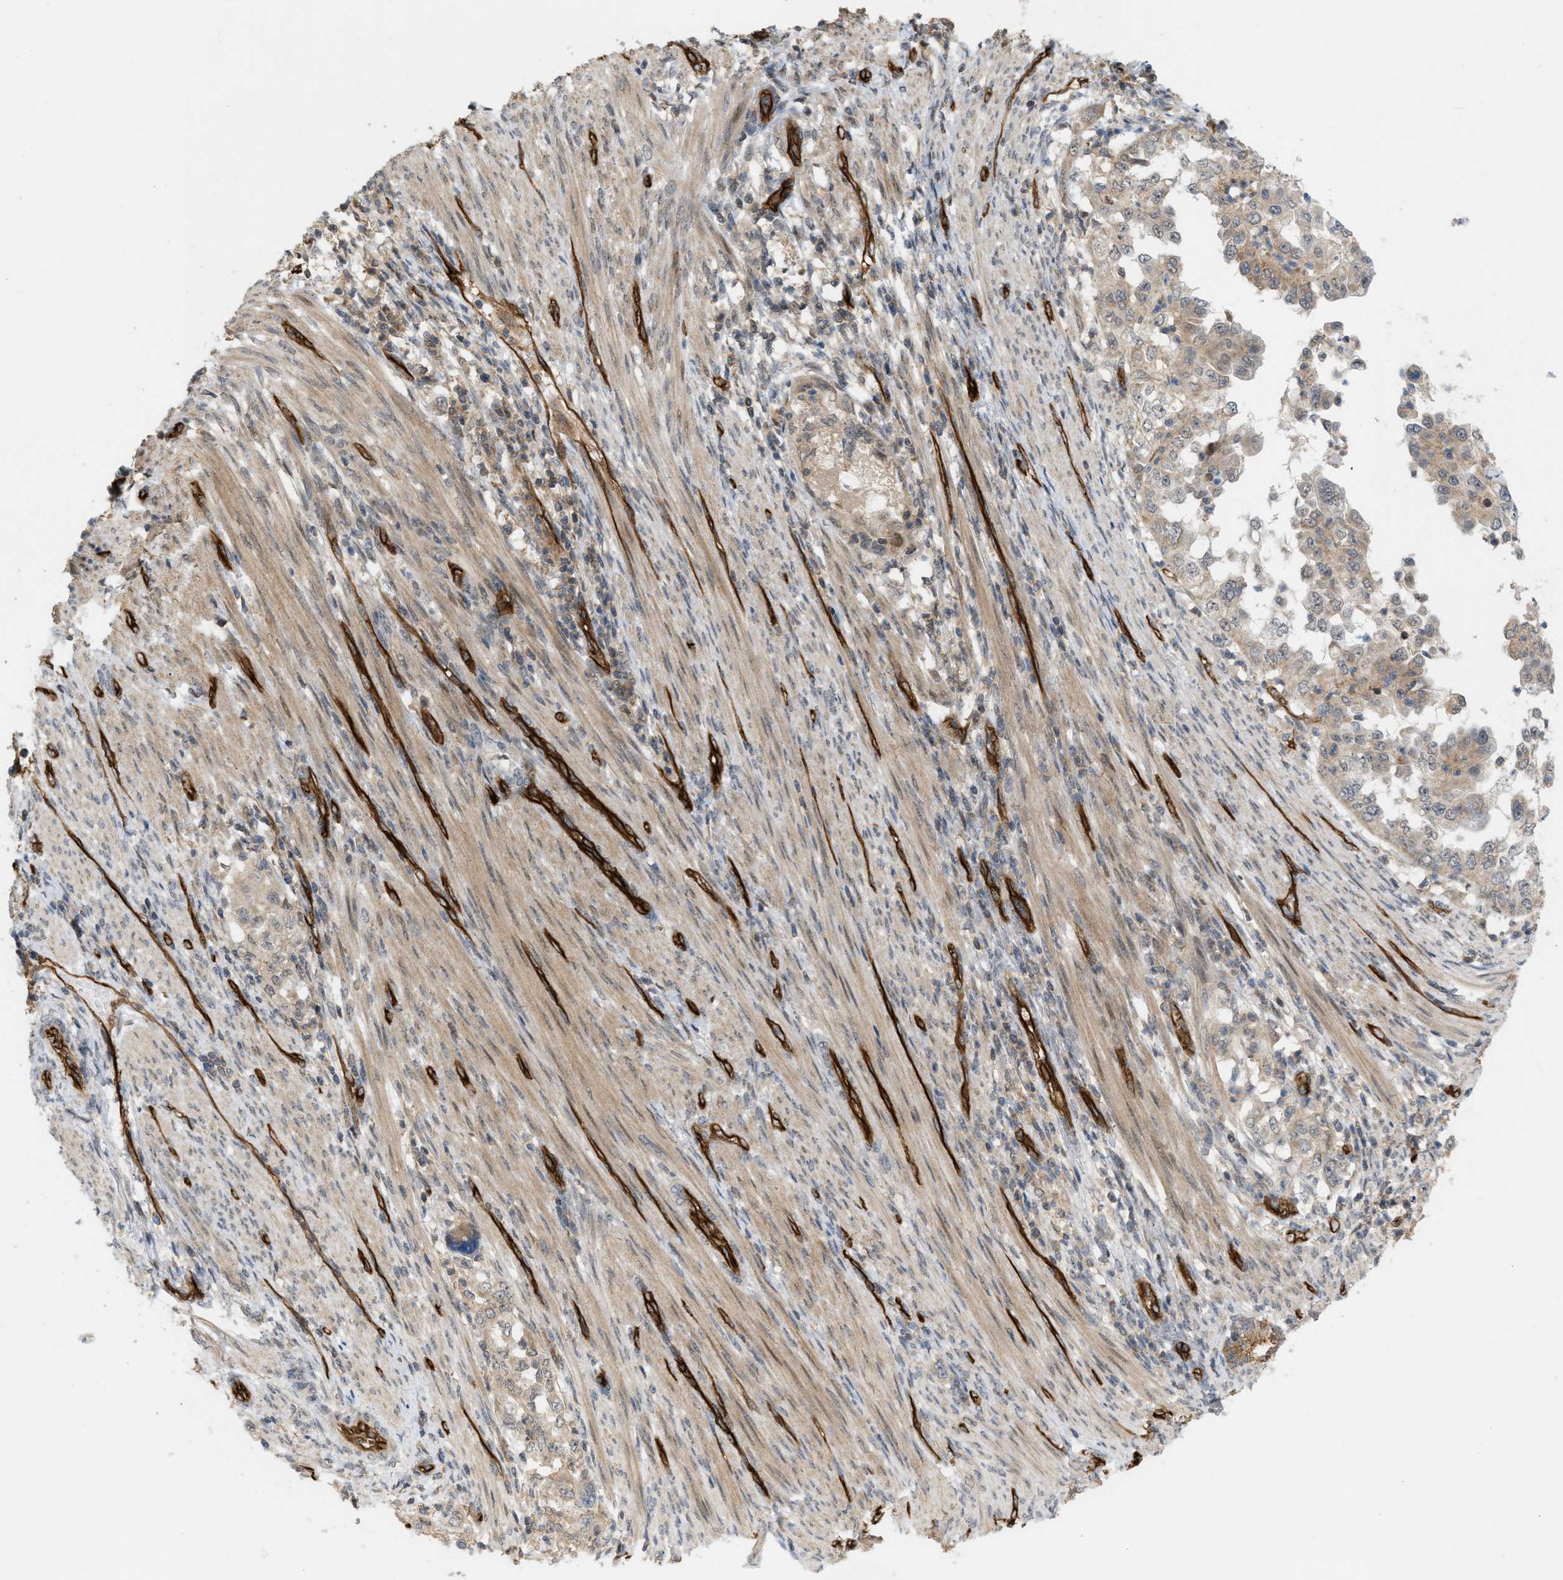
{"staining": {"intensity": "weak", "quantity": ">75%", "location": "cytoplasmic/membranous"}, "tissue": "endometrial cancer", "cell_type": "Tumor cells", "image_type": "cancer", "snomed": [{"axis": "morphology", "description": "Adenocarcinoma, NOS"}, {"axis": "topography", "description": "Endometrium"}], "caption": "Human endometrial cancer (adenocarcinoma) stained with a protein marker exhibits weak staining in tumor cells.", "gene": "PALMD", "patient": {"sex": "female", "age": 85}}